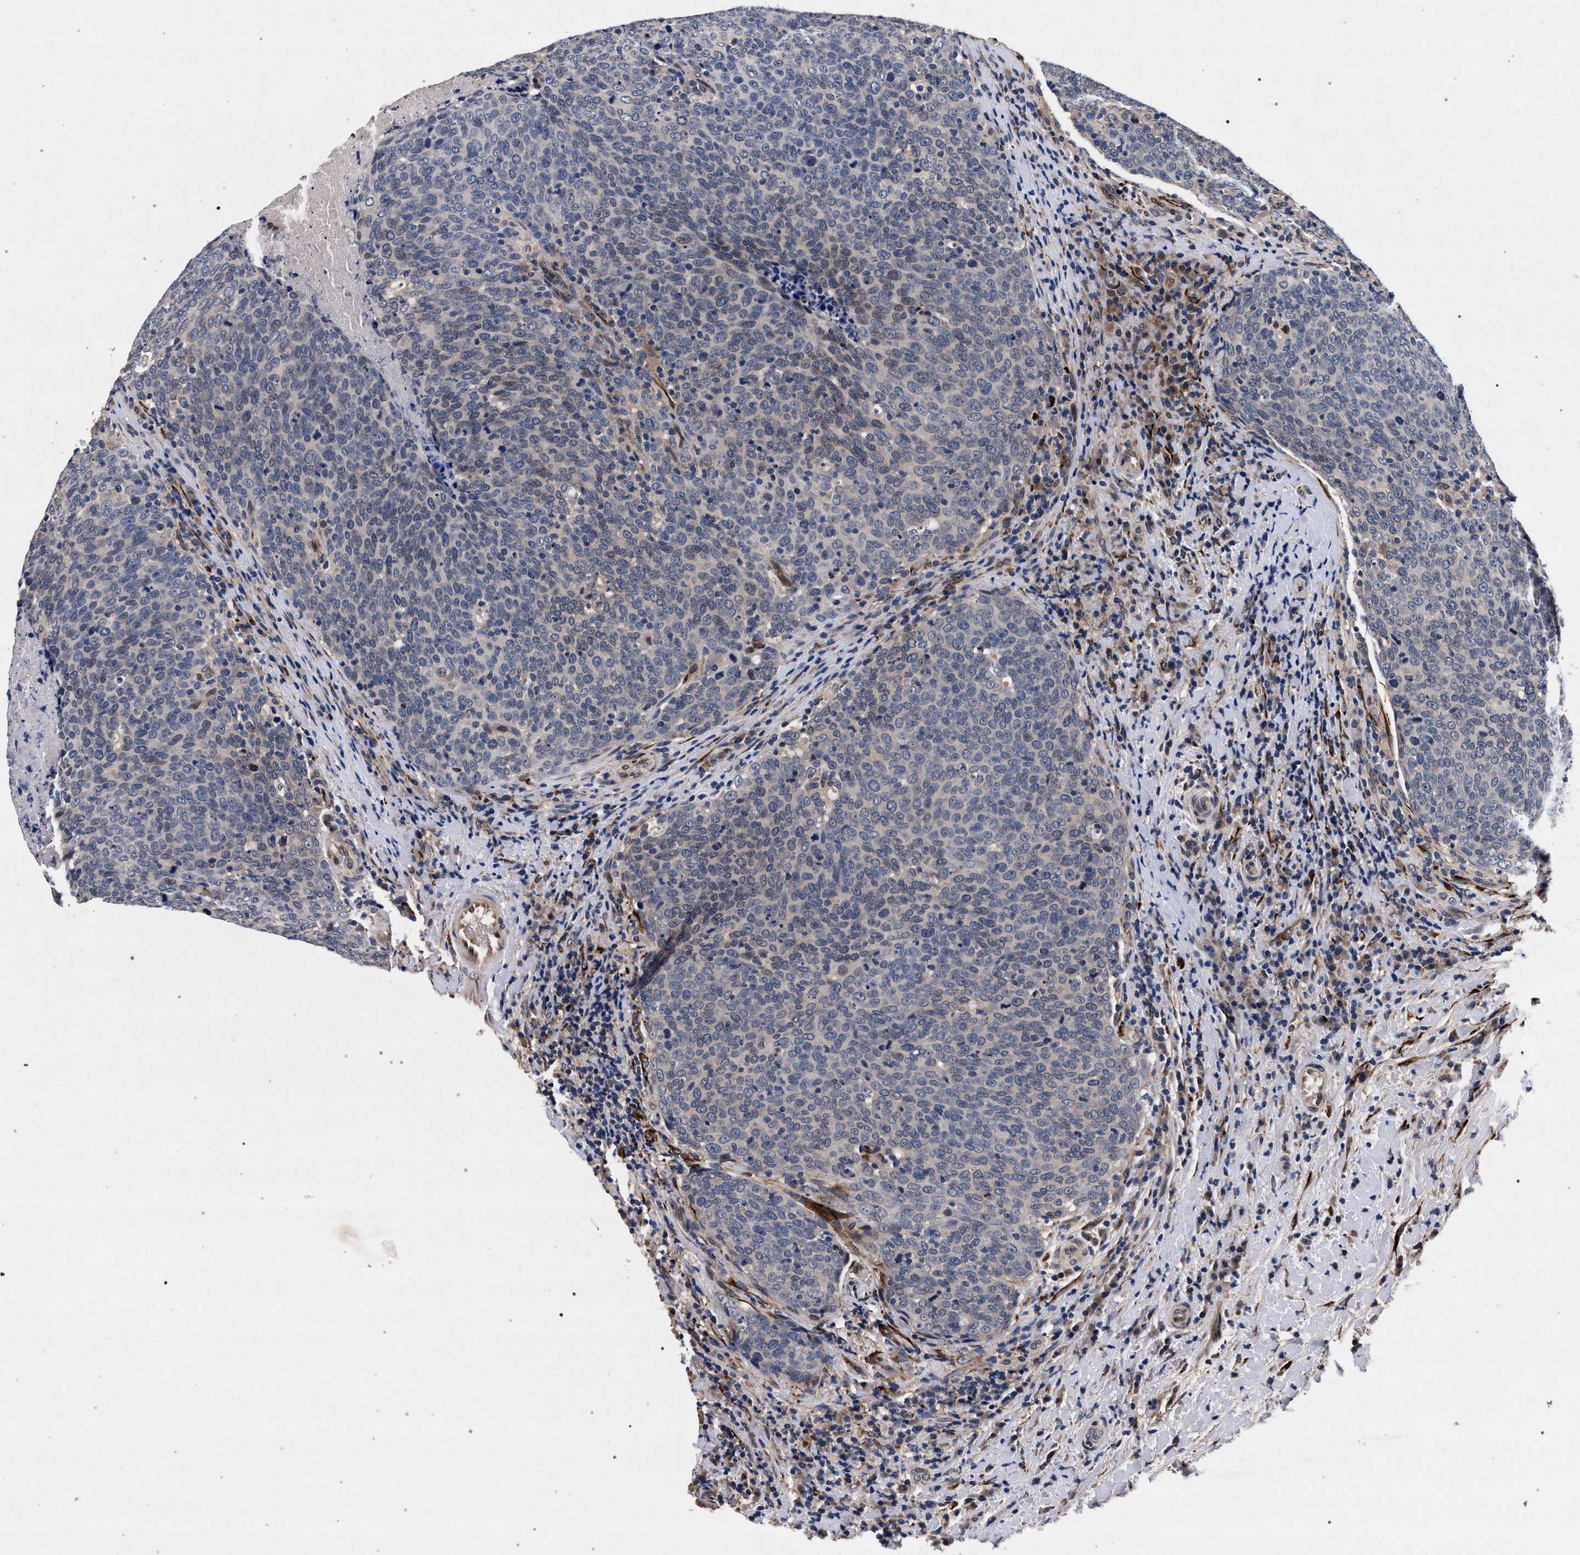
{"staining": {"intensity": "negative", "quantity": "none", "location": "none"}, "tissue": "head and neck cancer", "cell_type": "Tumor cells", "image_type": "cancer", "snomed": [{"axis": "morphology", "description": "Squamous cell carcinoma, NOS"}, {"axis": "morphology", "description": "Squamous cell carcinoma, metastatic, NOS"}, {"axis": "topography", "description": "Lymph node"}, {"axis": "topography", "description": "Head-Neck"}], "caption": "There is no significant positivity in tumor cells of metastatic squamous cell carcinoma (head and neck). The staining is performed using DAB brown chromogen with nuclei counter-stained in using hematoxylin.", "gene": "NEK7", "patient": {"sex": "male", "age": 62}}